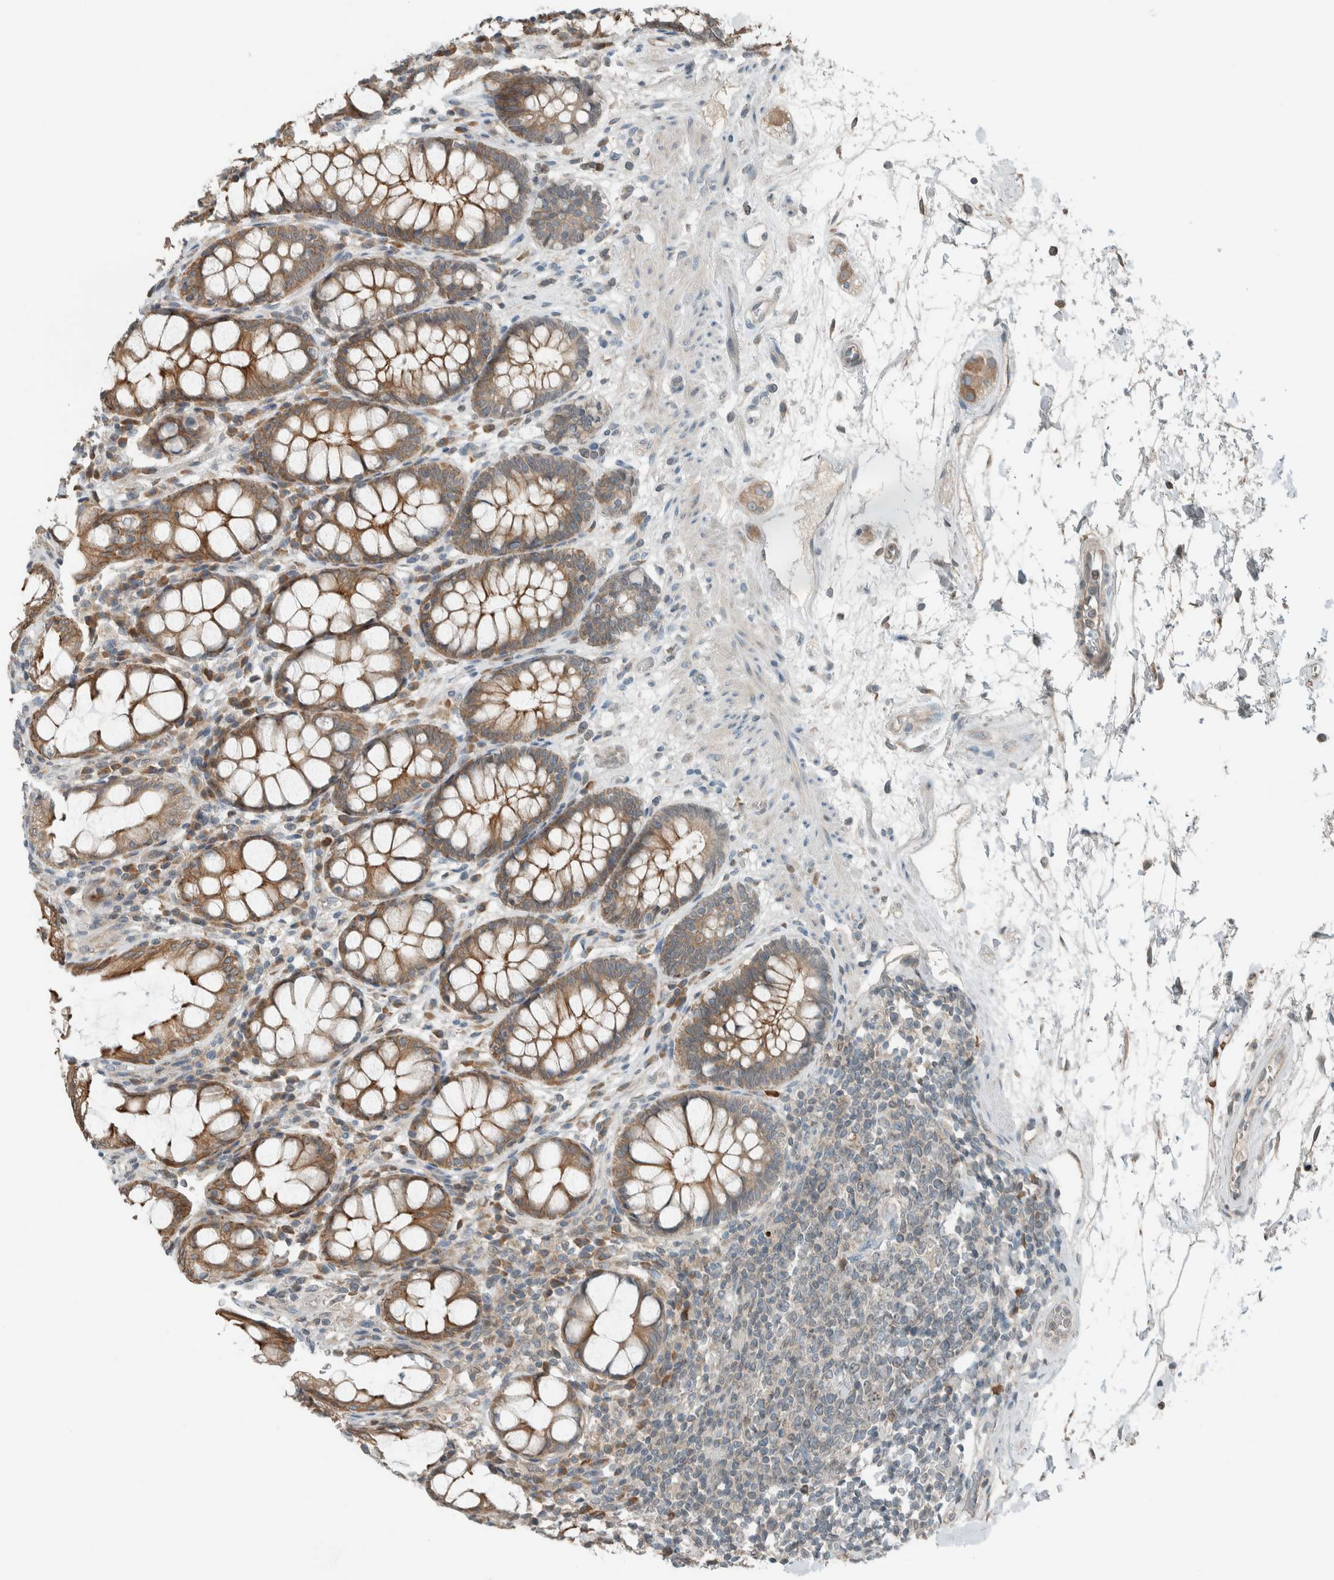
{"staining": {"intensity": "moderate", "quantity": ">75%", "location": "cytoplasmic/membranous"}, "tissue": "rectum", "cell_type": "Glandular cells", "image_type": "normal", "snomed": [{"axis": "morphology", "description": "Normal tissue, NOS"}, {"axis": "topography", "description": "Rectum"}], "caption": "An immunohistochemistry (IHC) micrograph of benign tissue is shown. Protein staining in brown highlights moderate cytoplasmic/membranous positivity in rectum within glandular cells.", "gene": "SEL1L", "patient": {"sex": "male", "age": 64}}